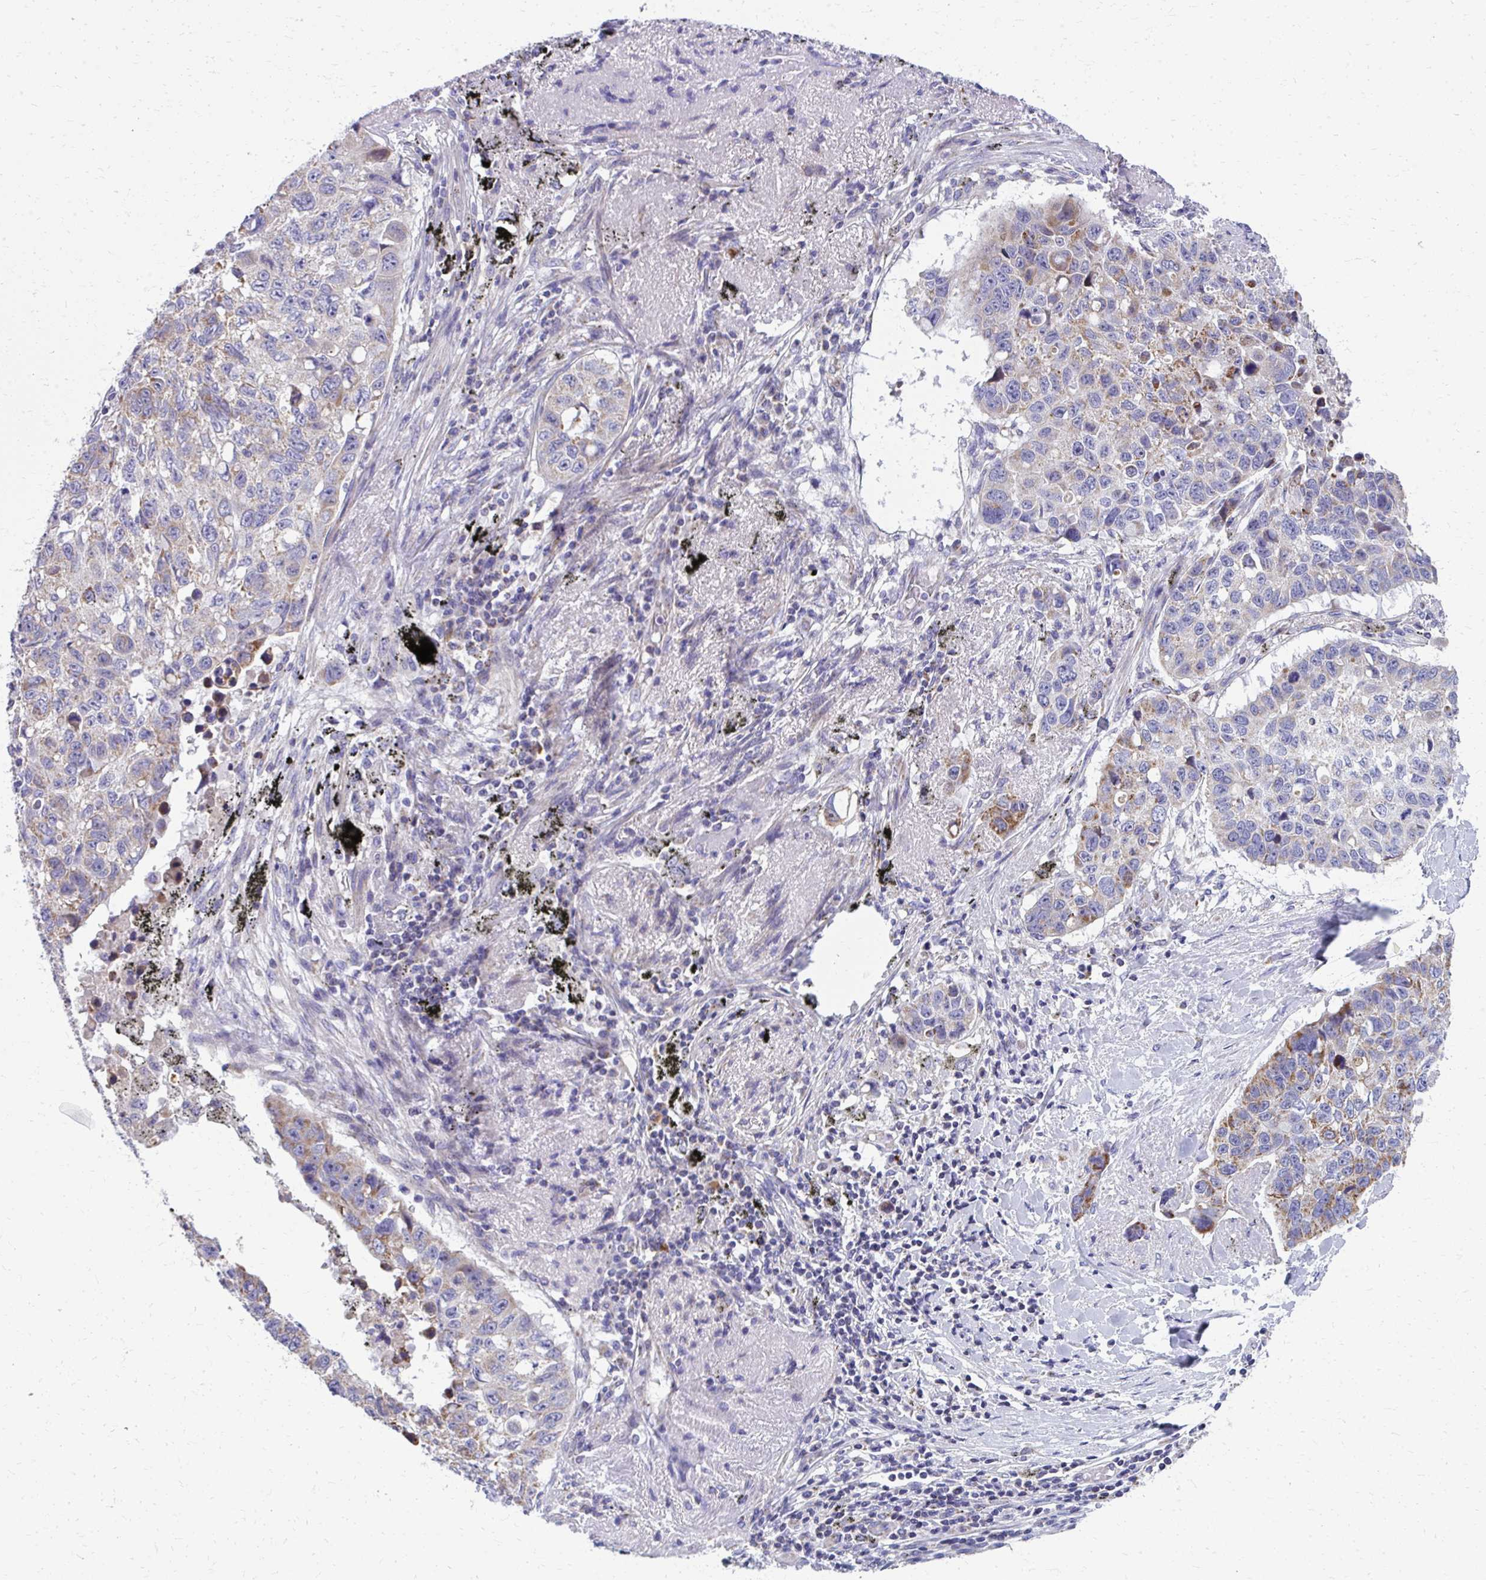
{"staining": {"intensity": "moderate", "quantity": "25%-75%", "location": "cytoplasmic/membranous"}, "tissue": "lung cancer", "cell_type": "Tumor cells", "image_type": "cancer", "snomed": [{"axis": "morphology", "description": "Squamous cell carcinoma, NOS"}, {"axis": "topography", "description": "Lung"}], "caption": "Tumor cells reveal medium levels of moderate cytoplasmic/membranous staining in about 25%-75% of cells in human squamous cell carcinoma (lung).", "gene": "IL37", "patient": {"sex": "male", "age": 60}}